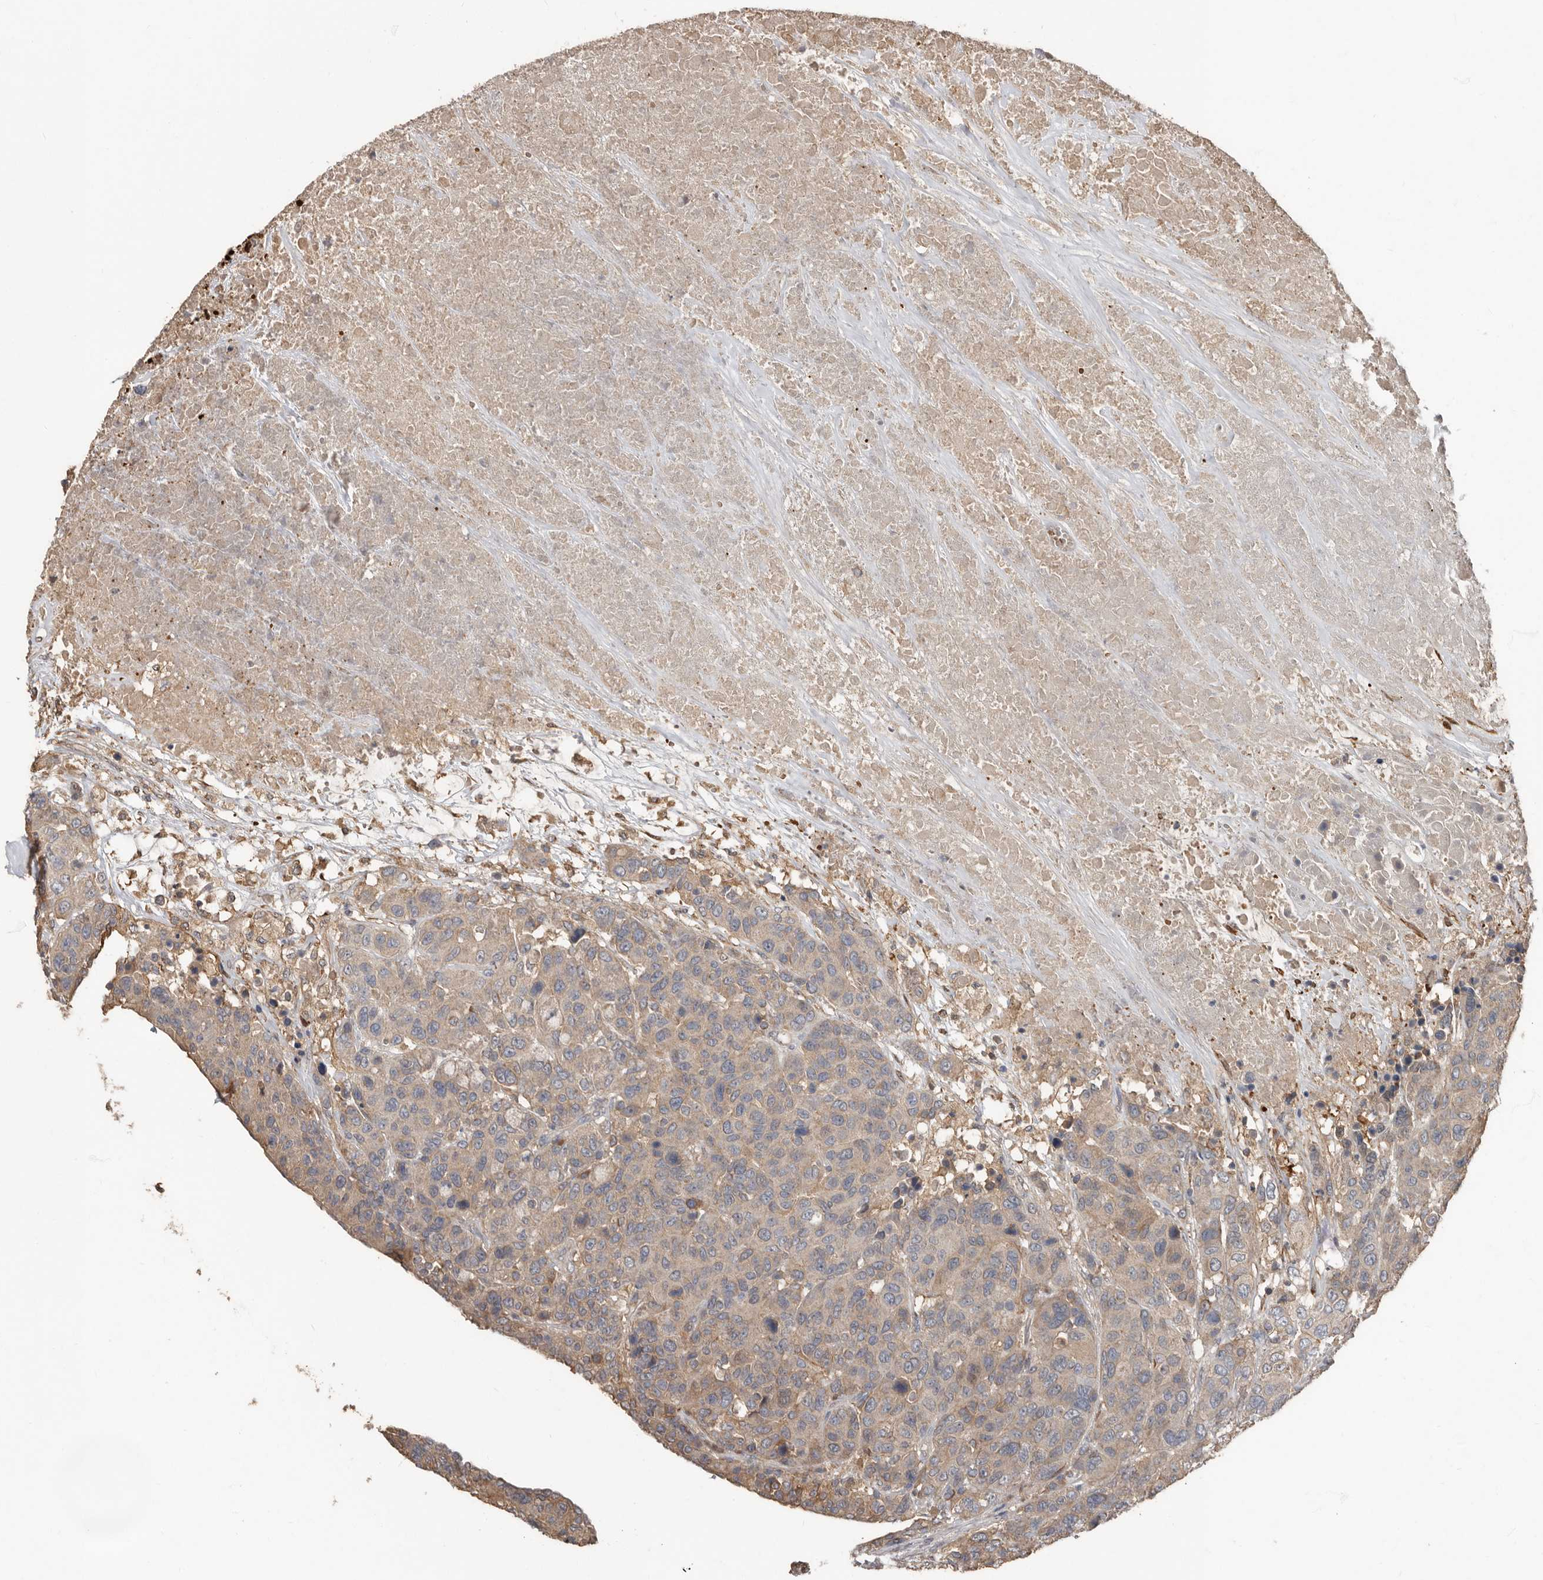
{"staining": {"intensity": "moderate", "quantity": ">75%", "location": "cytoplasmic/membranous"}, "tissue": "breast cancer", "cell_type": "Tumor cells", "image_type": "cancer", "snomed": [{"axis": "morphology", "description": "Duct carcinoma"}, {"axis": "topography", "description": "Breast"}], "caption": "Moderate cytoplasmic/membranous expression for a protein is identified in about >75% of tumor cells of intraductal carcinoma (breast) using immunohistochemistry.", "gene": "KIF26B", "patient": {"sex": "female", "age": 37}}